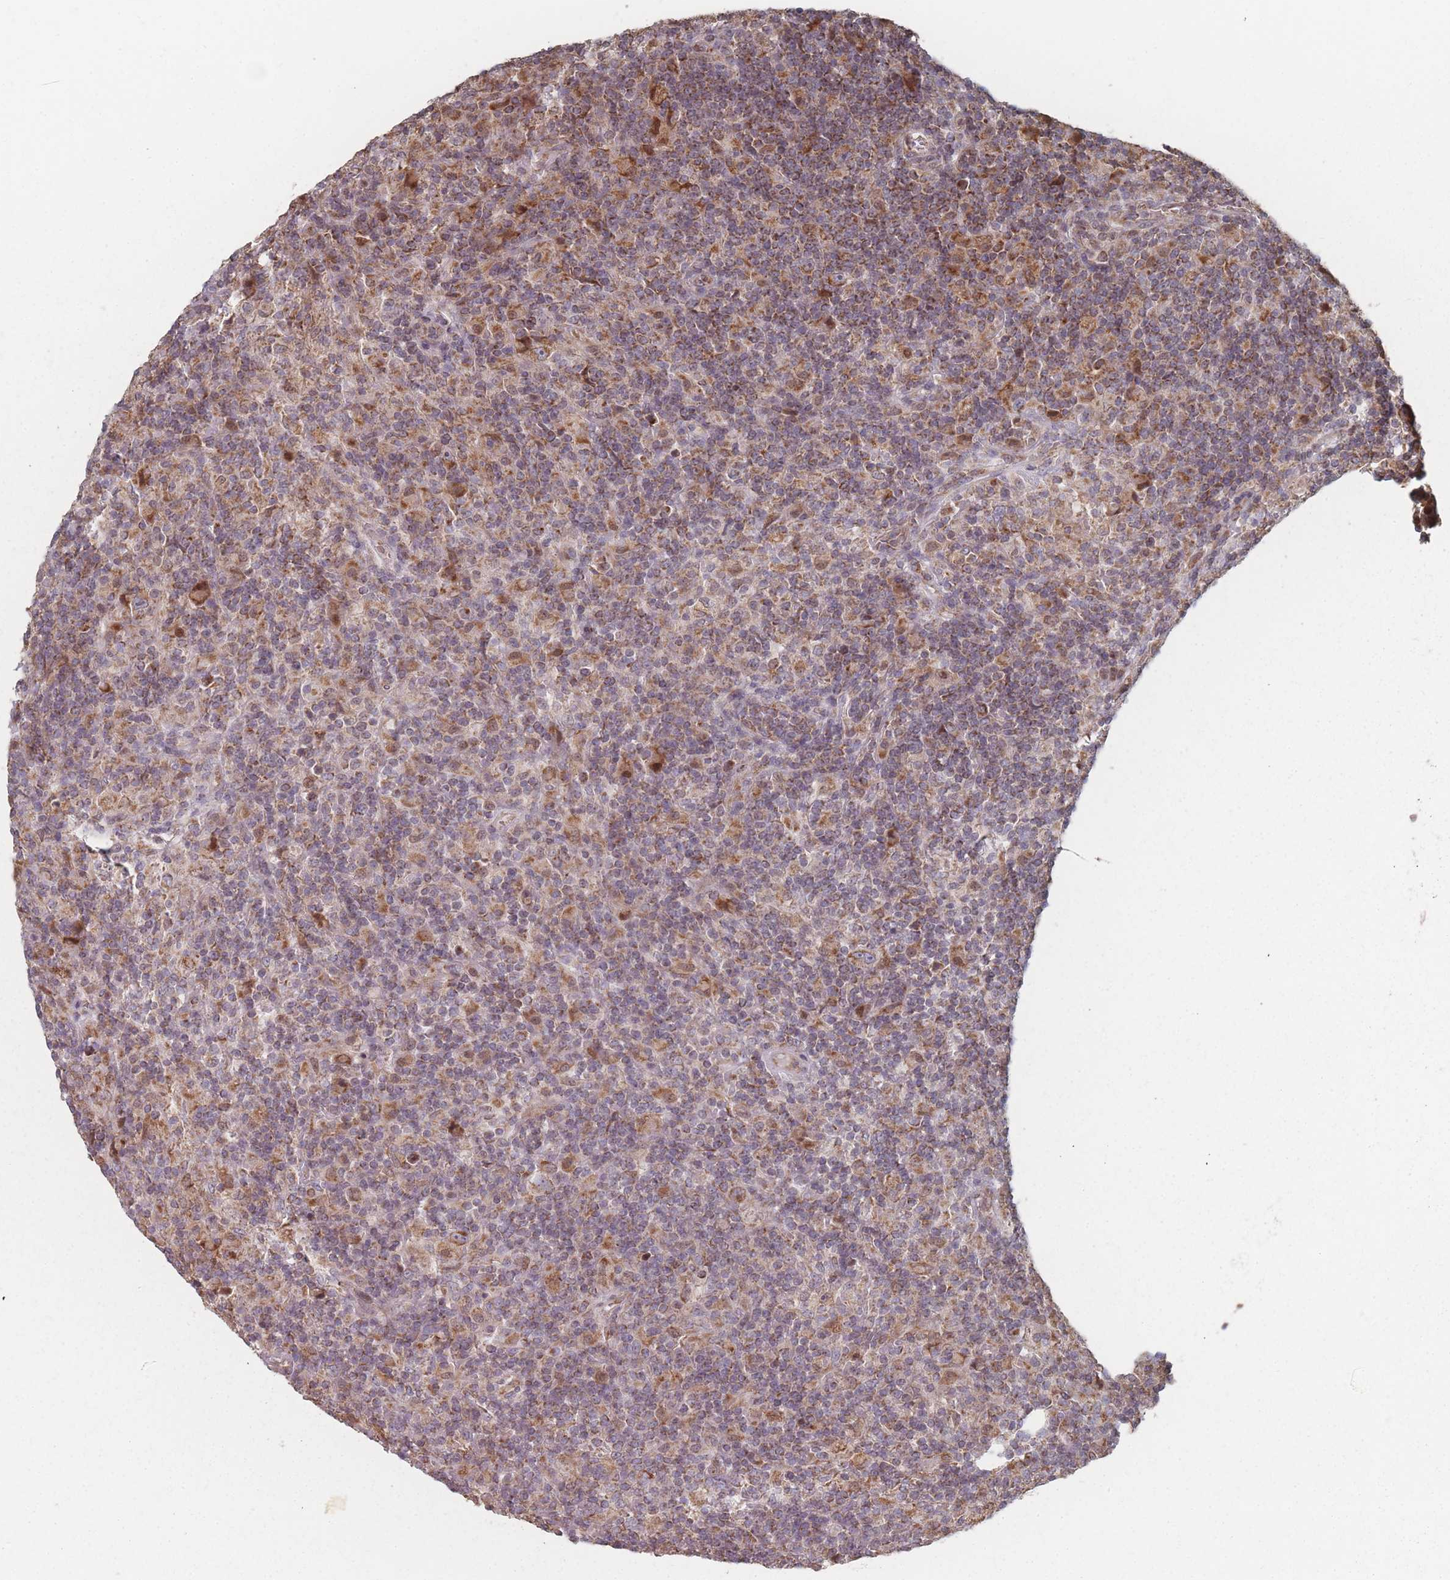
{"staining": {"intensity": "moderate", "quantity": ">75%", "location": "cytoplasmic/membranous"}, "tissue": "lymphoma", "cell_type": "Tumor cells", "image_type": "cancer", "snomed": [{"axis": "morphology", "description": "Hodgkin's disease, NOS"}, {"axis": "topography", "description": "Lymph node"}], "caption": "This micrograph displays immunohistochemistry staining of human Hodgkin's disease, with medium moderate cytoplasmic/membranous staining in about >75% of tumor cells.", "gene": "PSMB3", "patient": {"sex": "male", "age": 70}}